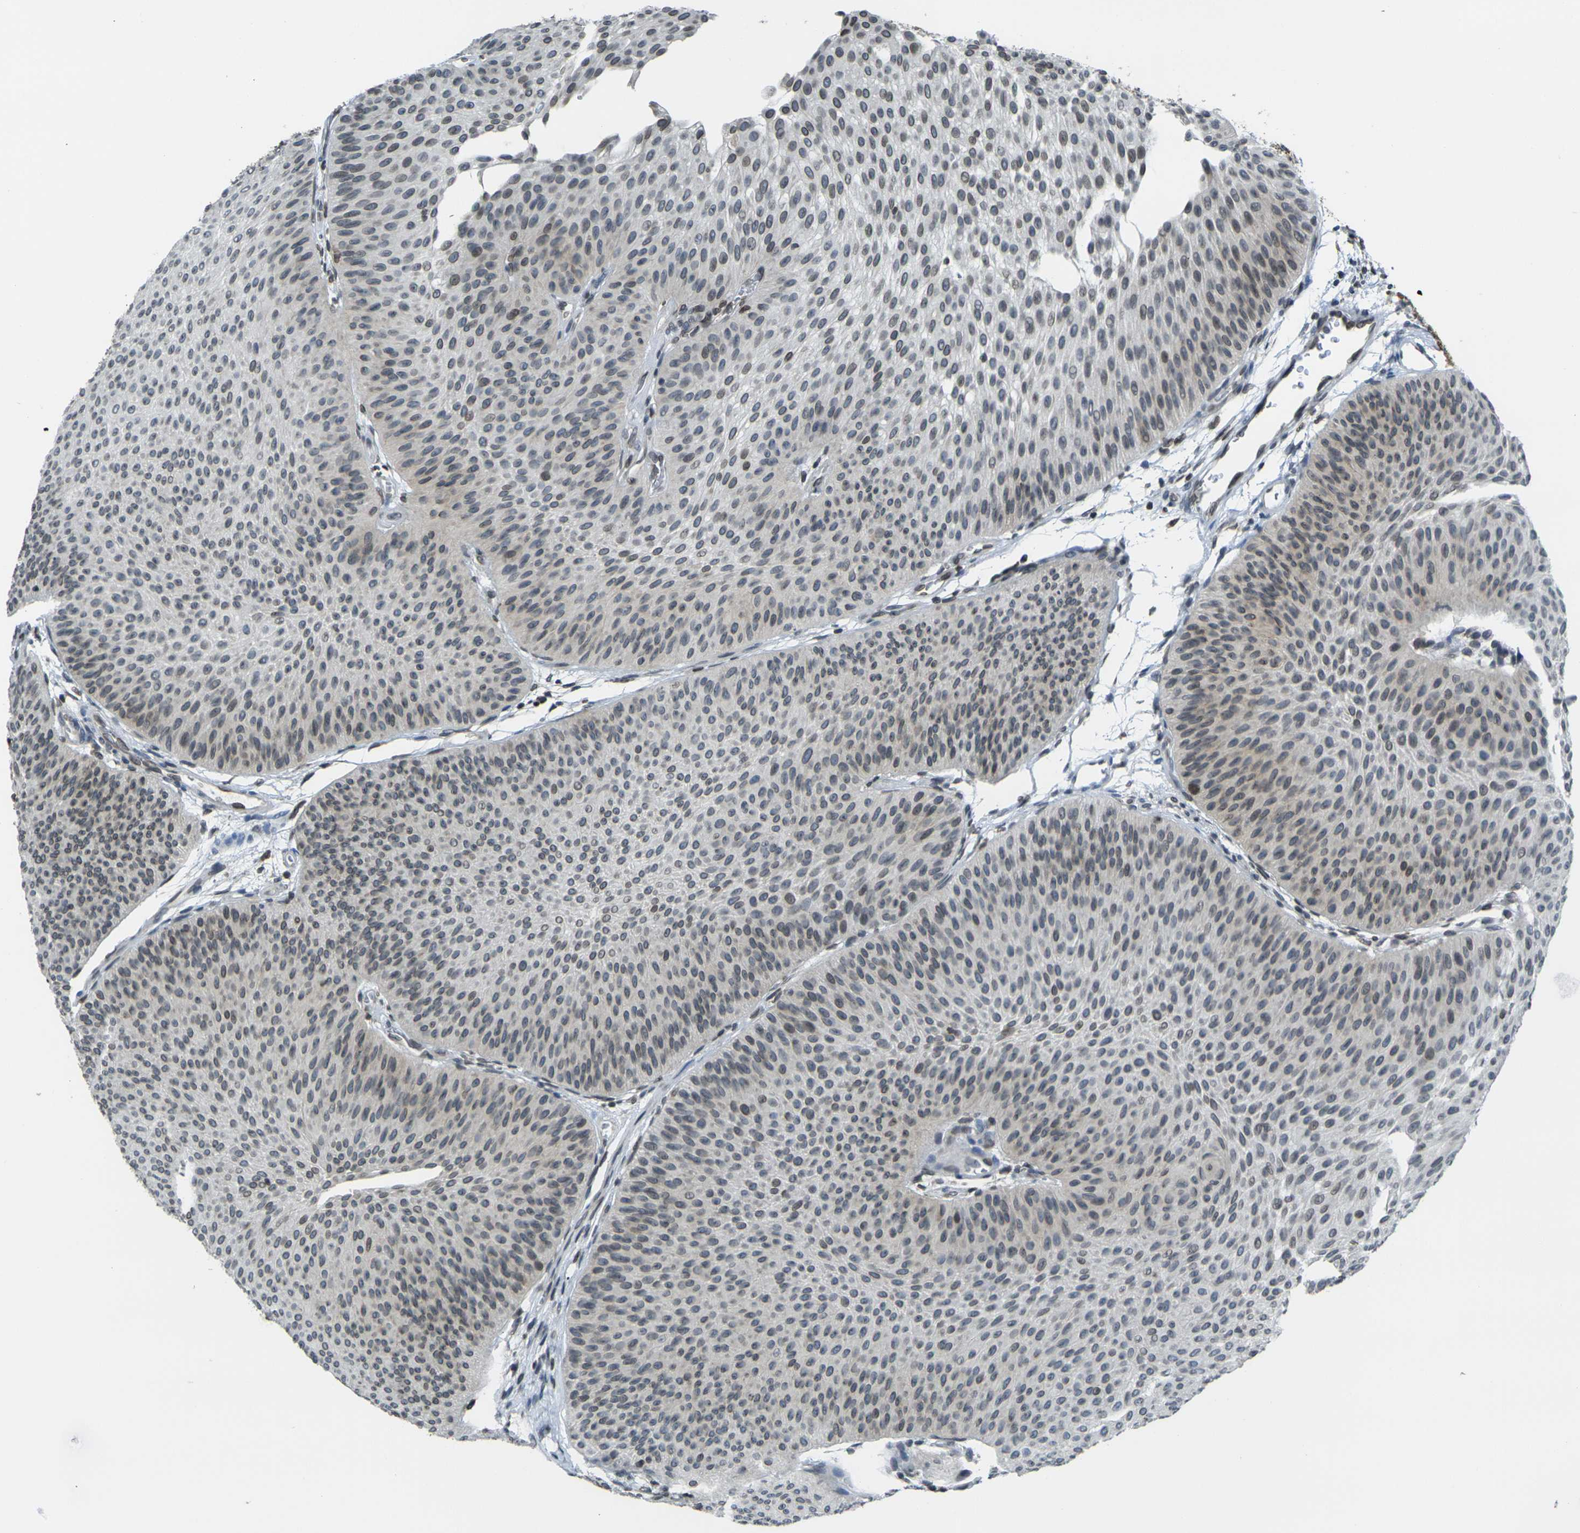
{"staining": {"intensity": "moderate", "quantity": "25%-75%", "location": "cytoplasmic/membranous,nuclear"}, "tissue": "urothelial cancer", "cell_type": "Tumor cells", "image_type": "cancer", "snomed": [{"axis": "morphology", "description": "Urothelial carcinoma, Low grade"}, {"axis": "topography", "description": "Urinary bladder"}], "caption": "Immunohistochemistry (IHC) histopathology image of neoplastic tissue: urothelial carcinoma (low-grade) stained using immunohistochemistry exhibits medium levels of moderate protein expression localized specifically in the cytoplasmic/membranous and nuclear of tumor cells, appearing as a cytoplasmic/membranous and nuclear brown color.", "gene": "BRDT", "patient": {"sex": "female", "age": 60}}